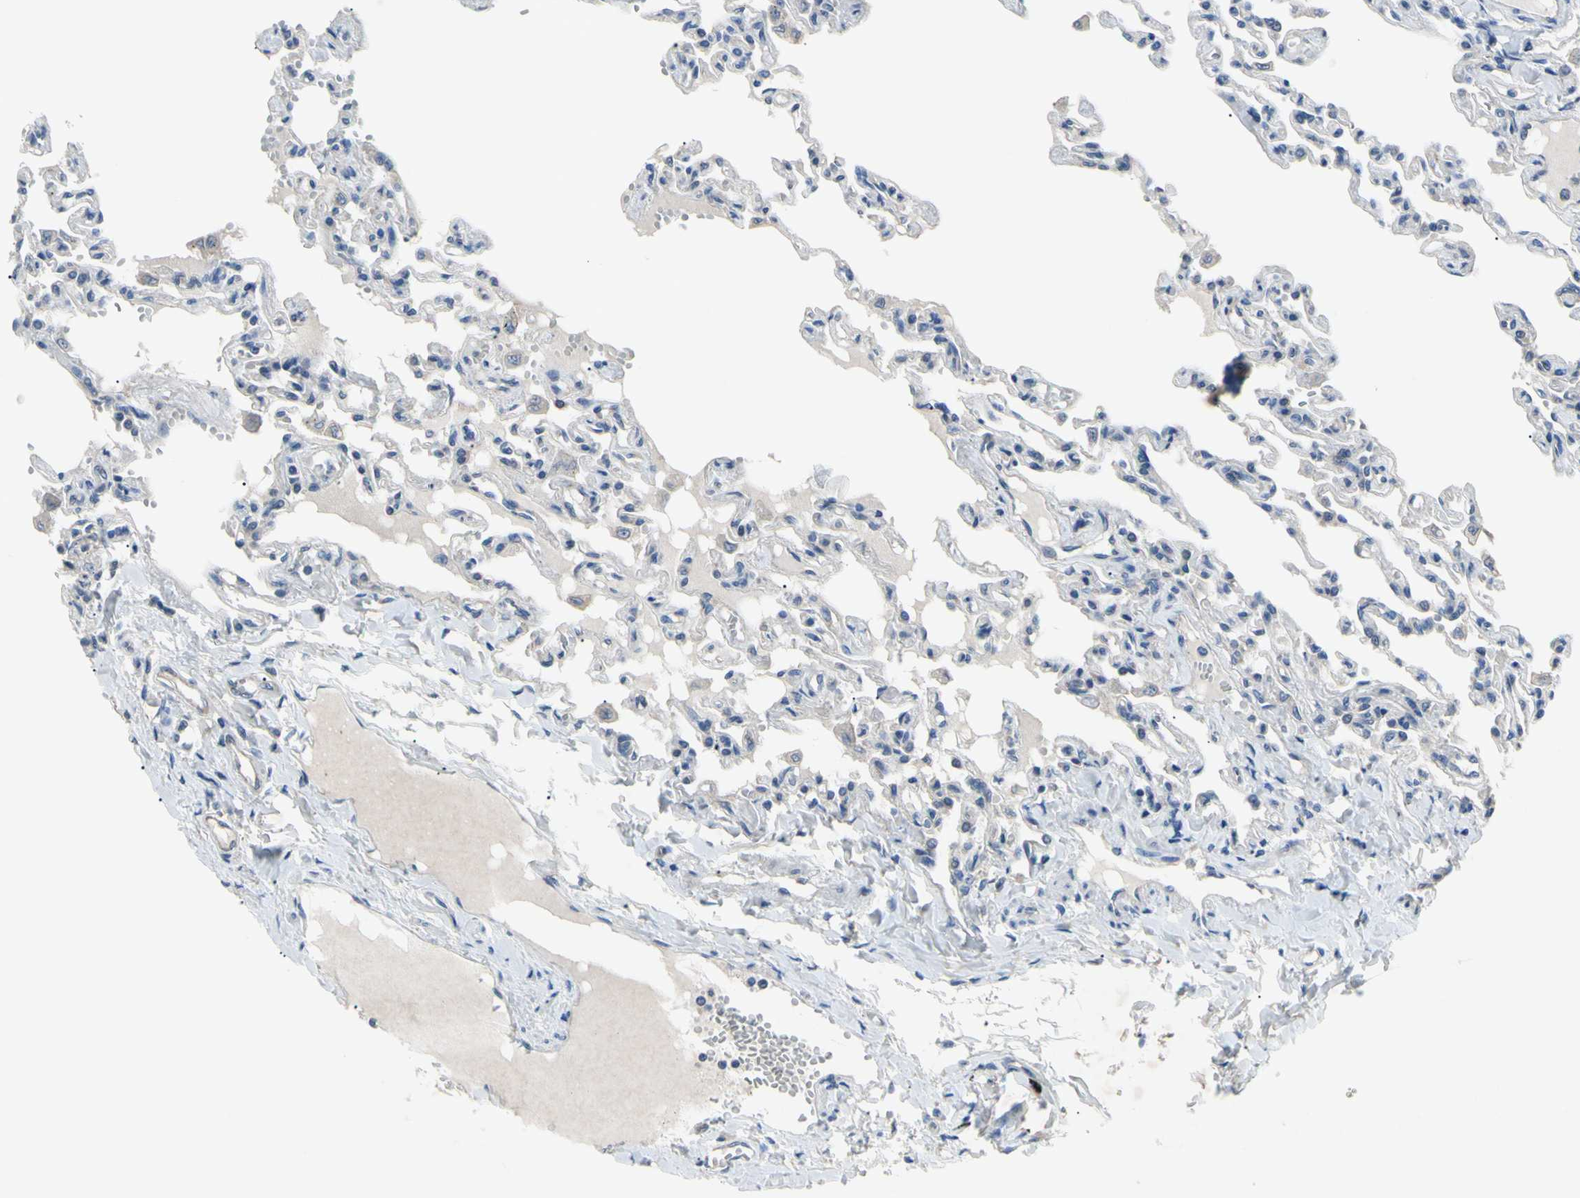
{"staining": {"intensity": "negative", "quantity": "none", "location": "none"}, "tissue": "lung", "cell_type": "Alveolar cells", "image_type": "normal", "snomed": [{"axis": "morphology", "description": "Normal tissue, NOS"}, {"axis": "topography", "description": "Lung"}], "caption": "Normal lung was stained to show a protein in brown. There is no significant expression in alveolar cells. Brightfield microscopy of immunohistochemistry (IHC) stained with DAB (brown) and hematoxylin (blue), captured at high magnification.", "gene": "HILPDA", "patient": {"sex": "male", "age": 21}}